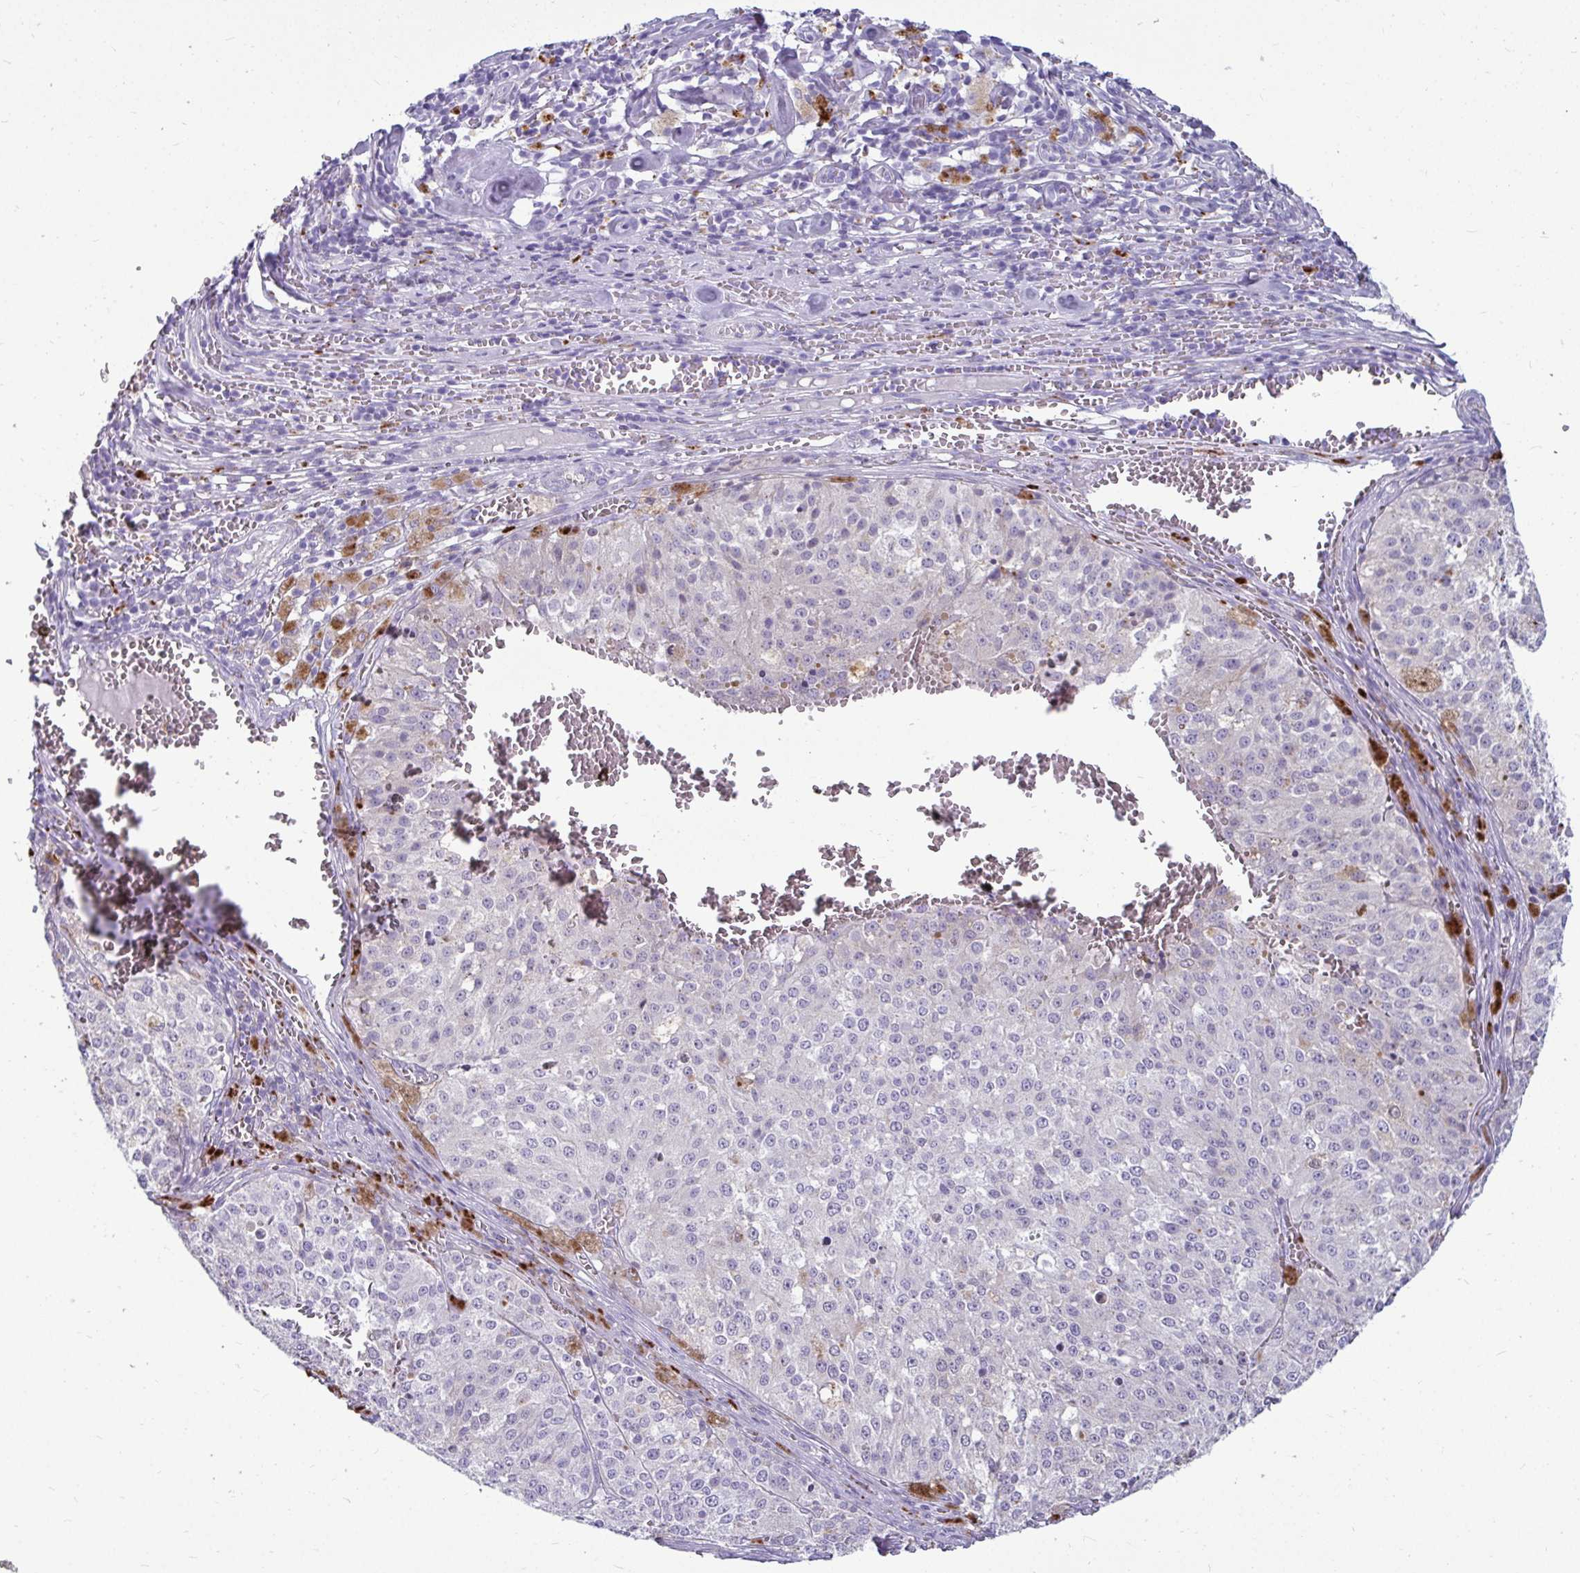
{"staining": {"intensity": "negative", "quantity": "none", "location": "none"}, "tissue": "melanoma", "cell_type": "Tumor cells", "image_type": "cancer", "snomed": [{"axis": "morphology", "description": "Malignant melanoma, Metastatic site"}, {"axis": "topography", "description": "Lymph node"}], "caption": "This micrograph is of melanoma stained with immunohistochemistry to label a protein in brown with the nuclei are counter-stained blue. There is no staining in tumor cells. Brightfield microscopy of immunohistochemistry (IHC) stained with DAB (3,3'-diaminobenzidine) (brown) and hematoxylin (blue), captured at high magnification.", "gene": "CTSZ", "patient": {"sex": "female", "age": 64}}